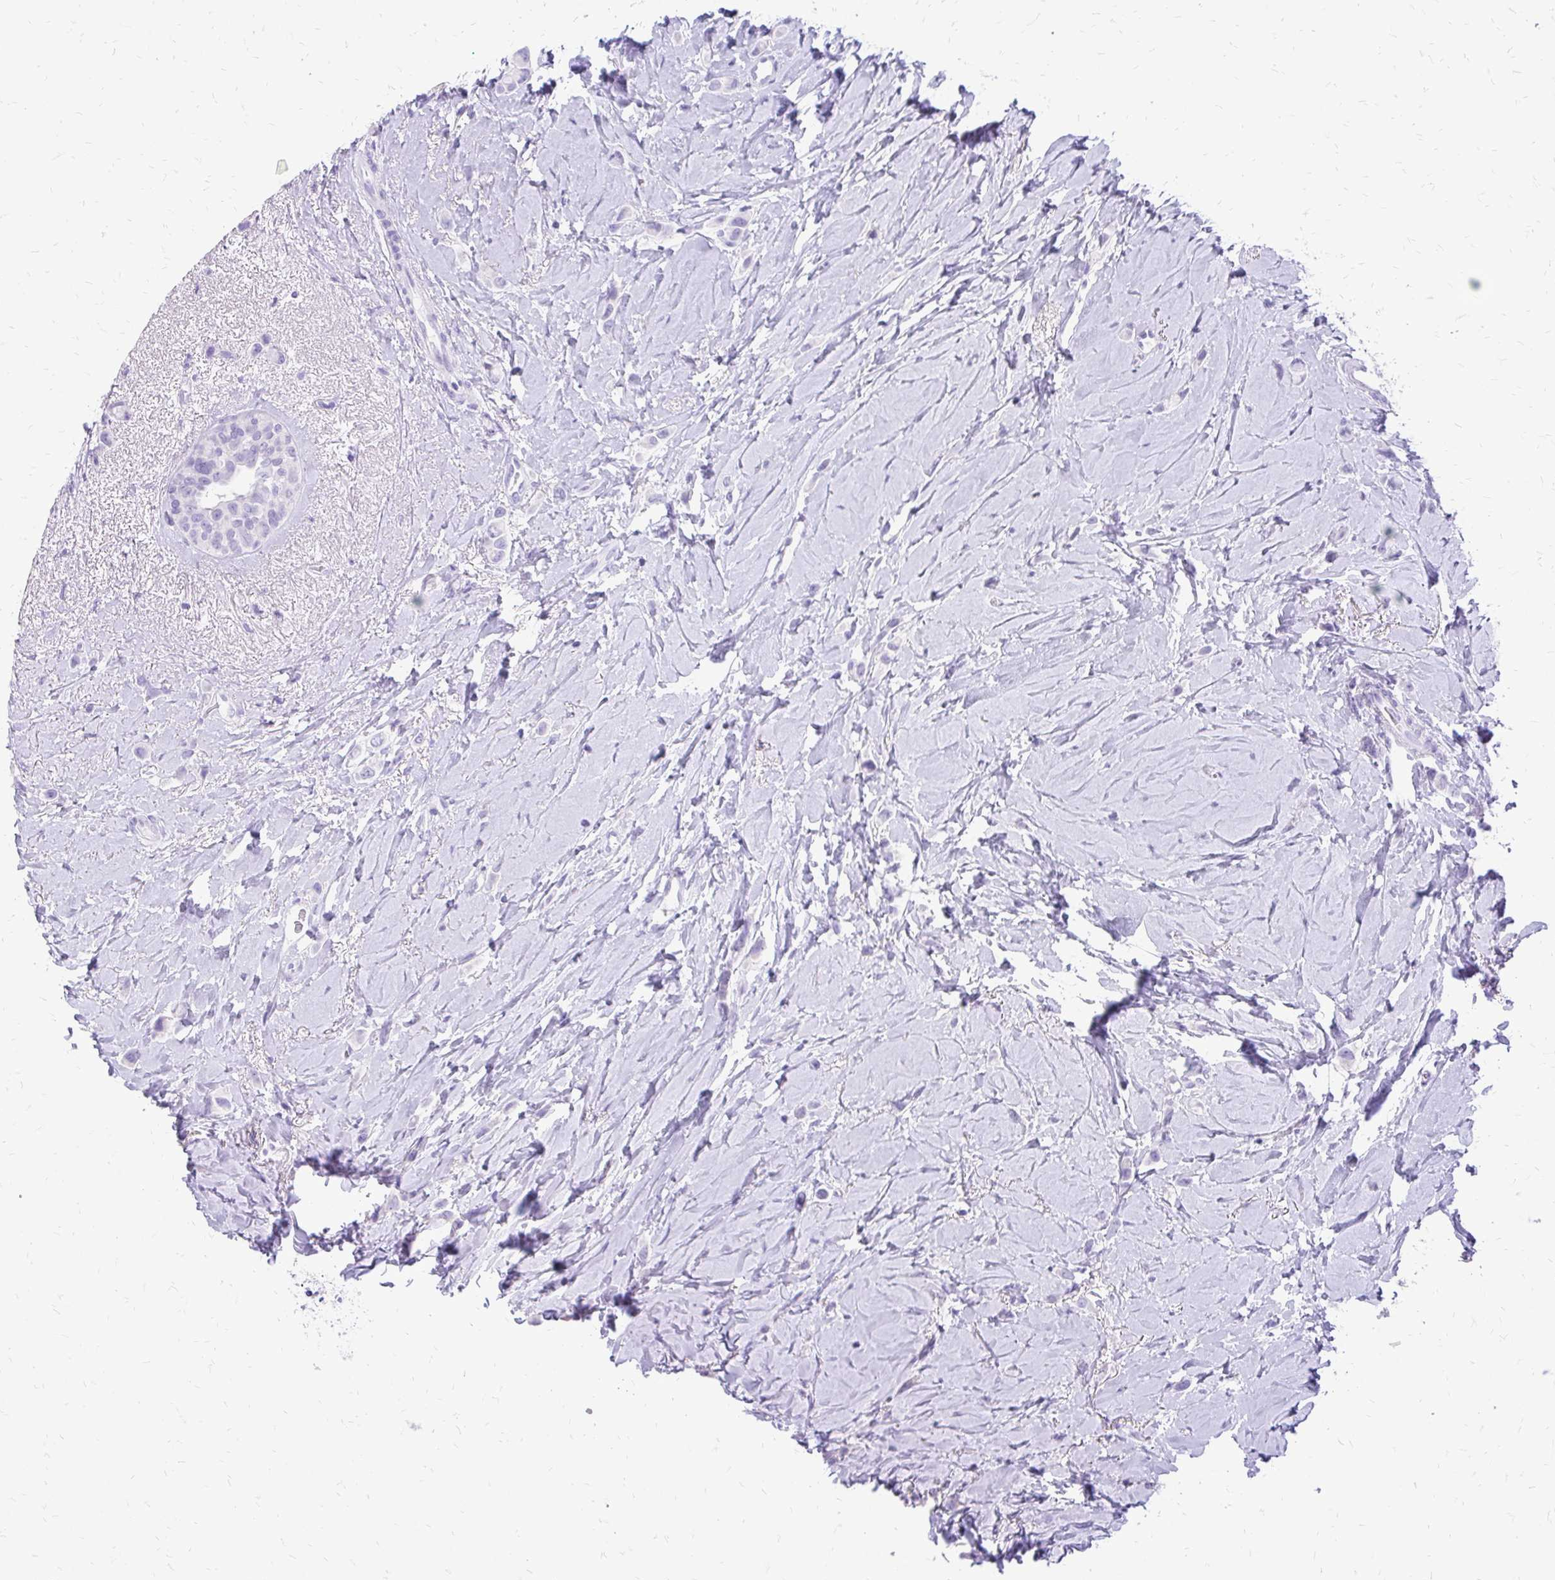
{"staining": {"intensity": "negative", "quantity": "none", "location": "none"}, "tissue": "breast cancer", "cell_type": "Tumor cells", "image_type": "cancer", "snomed": [{"axis": "morphology", "description": "Lobular carcinoma"}, {"axis": "topography", "description": "Breast"}], "caption": "Immunohistochemical staining of human breast cancer demonstrates no significant expression in tumor cells.", "gene": "SLC32A1", "patient": {"sex": "female", "age": 66}}